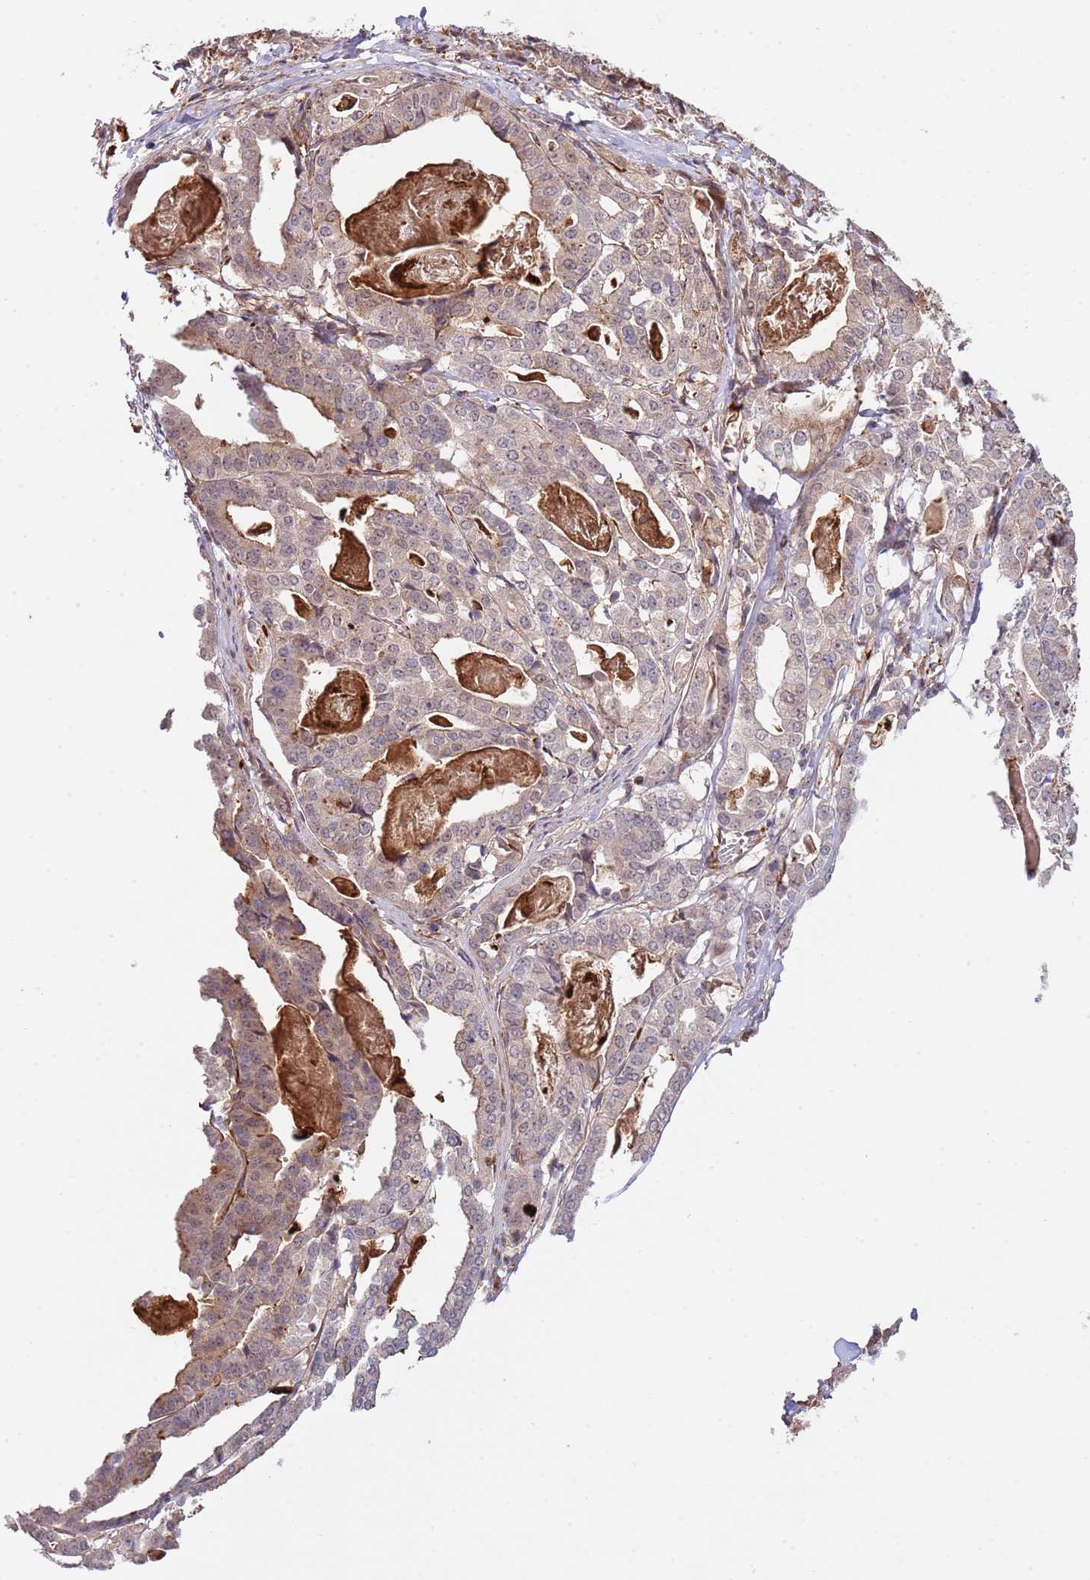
{"staining": {"intensity": "negative", "quantity": "none", "location": "none"}, "tissue": "stomach cancer", "cell_type": "Tumor cells", "image_type": "cancer", "snomed": [{"axis": "morphology", "description": "Adenocarcinoma, NOS"}, {"axis": "topography", "description": "Stomach"}], "caption": "Tumor cells show no significant protein positivity in stomach cancer. The staining is performed using DAB (3,3'-diaminobenzidine) brown chromogen with nuclei counter-stained in using hematoxylin.", "gene": "NEK3", "patient": {"sex": "male", "age": 48}}